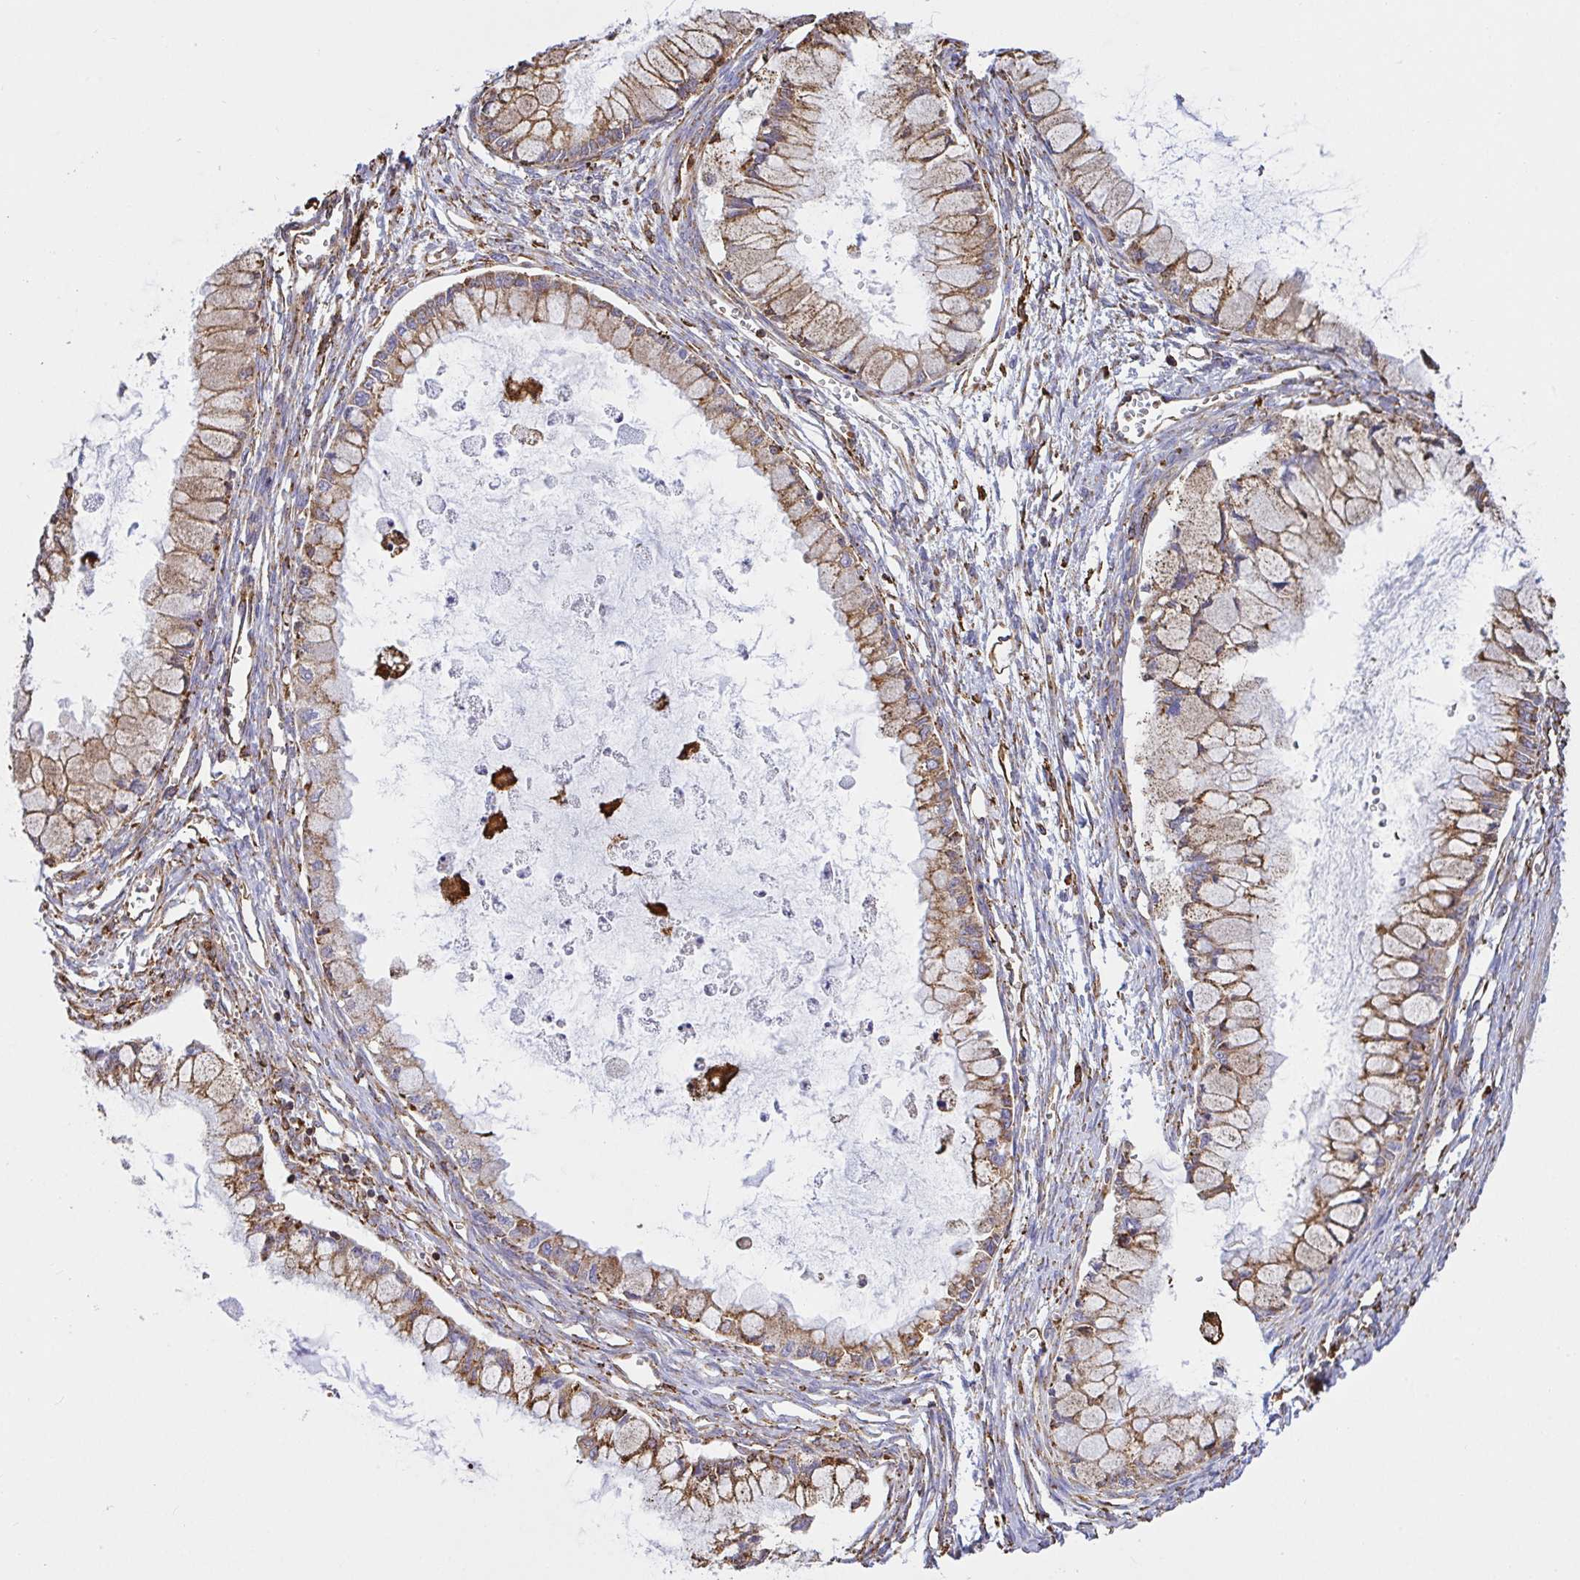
{"staining": {"intensity": "moderate", "quantity": ">75%", "location": "cytoplasmic/membranous"}, "tissue": "ovarian cancer", "cell_type": "Tumor cells", "image_type": "cancer", "snomed": [{"axis": "morphology", "description": "Cystadenocarcinoma, mucinous, NOS"}, {"axis": "topography", "description": "Ovary"}], "caption": "A brown stain labels moderate cytoplasmic/membranous positivity of a protein in ovarian mucinous cystadenocarcinoma tumor cells. The staining was performed using DAB (3,3'-diaminobenzidine) to visualize the protein expression in brown, while the nuclei were stained in blue with hematoxylin (Magnification: 20x).", "gene": "CLGN", "patient": {"sex": "female", "age": 34}}